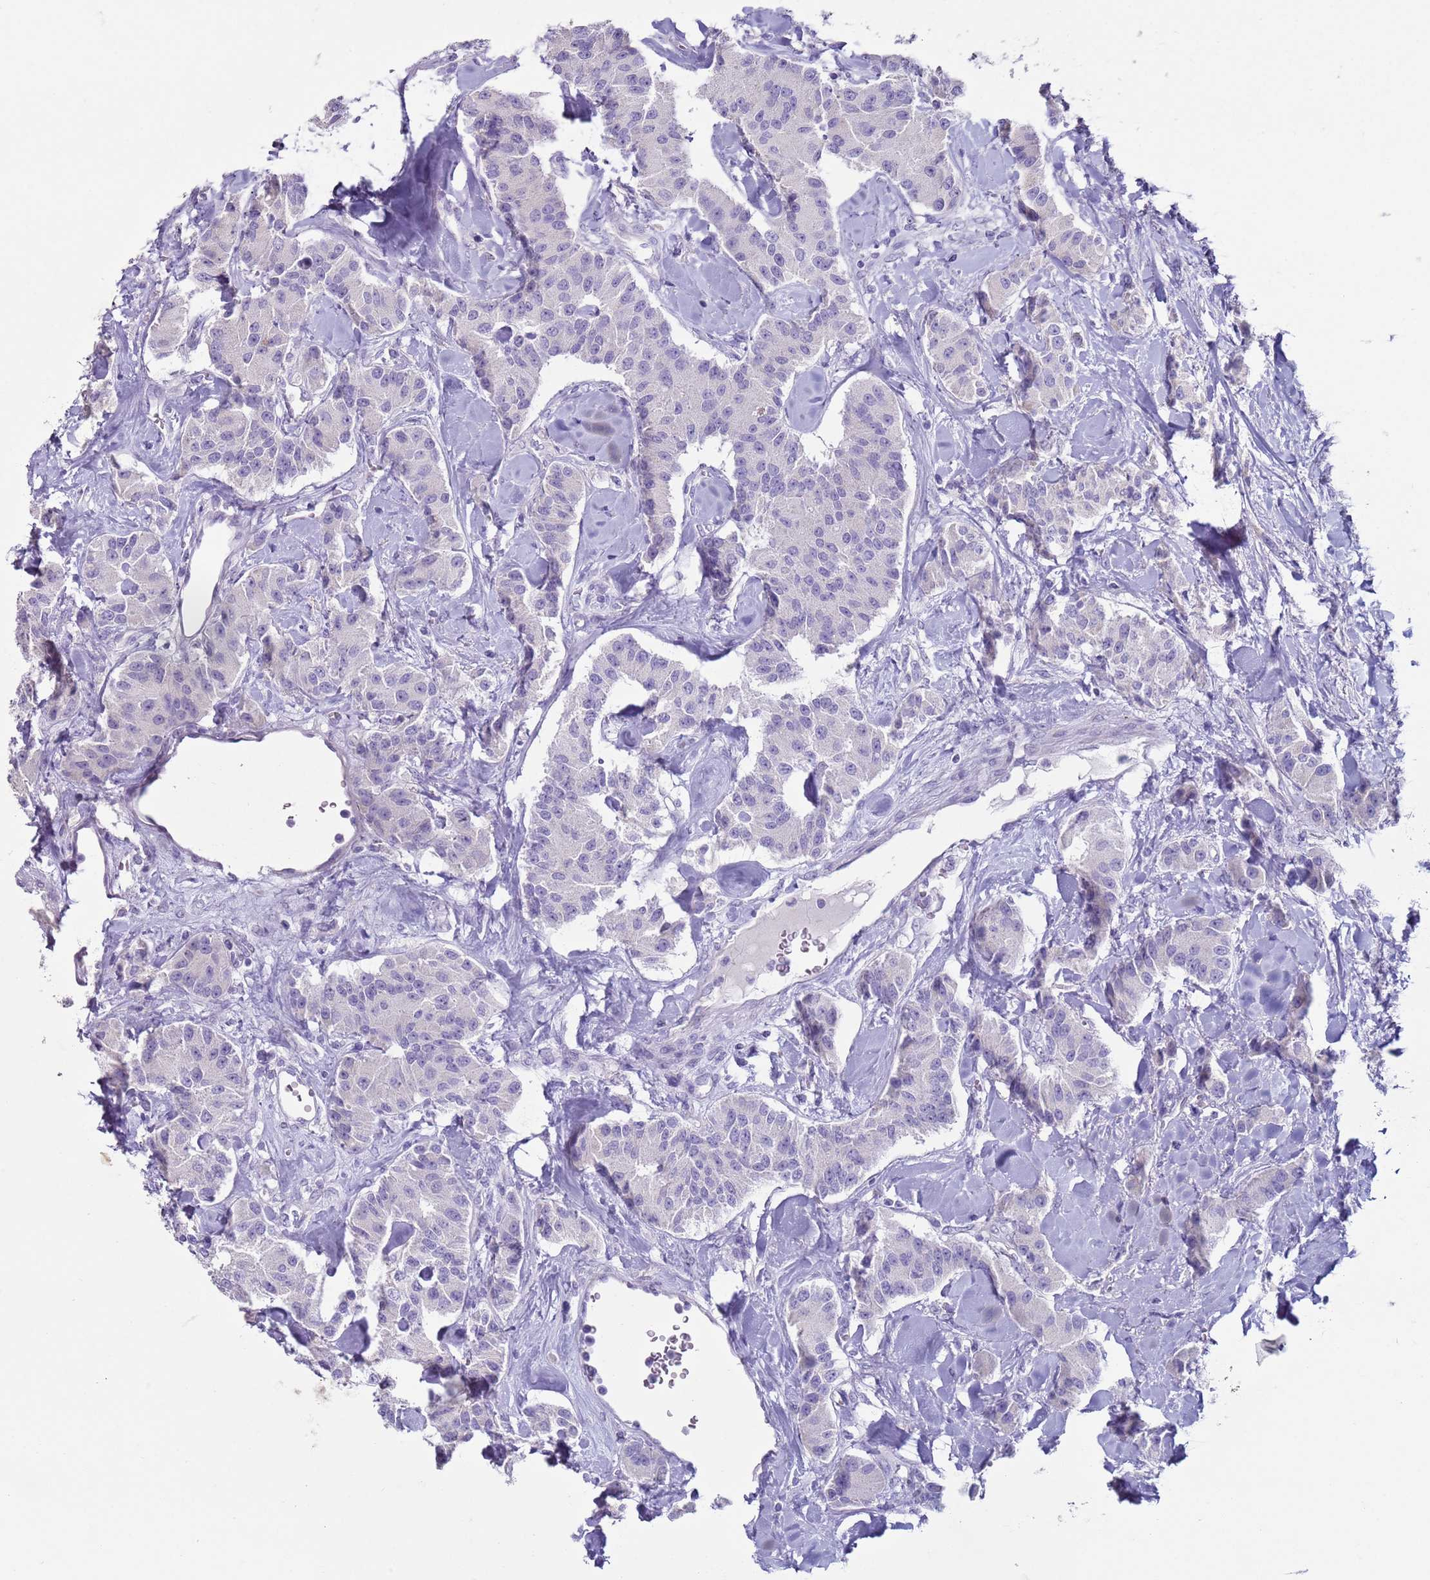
{"staining": {"intensity": "negative", "quantity": "none", "location": "none"}, "tissue": "carcinoid", "cell_type": "Tumor cells", "image_type": "cancer", "snomed": [{"axis": "morphology", "description": "Carcinoid, malignant, NOS"}, {"axis": "topography", "description": "Pancreas"}], "caption": "Micrograph shows no protein positivity in tumor cells of carcinoid (malignant) tissue.", "gene": "NPAP1", "patient": {"sex": "male", "age": 41}}